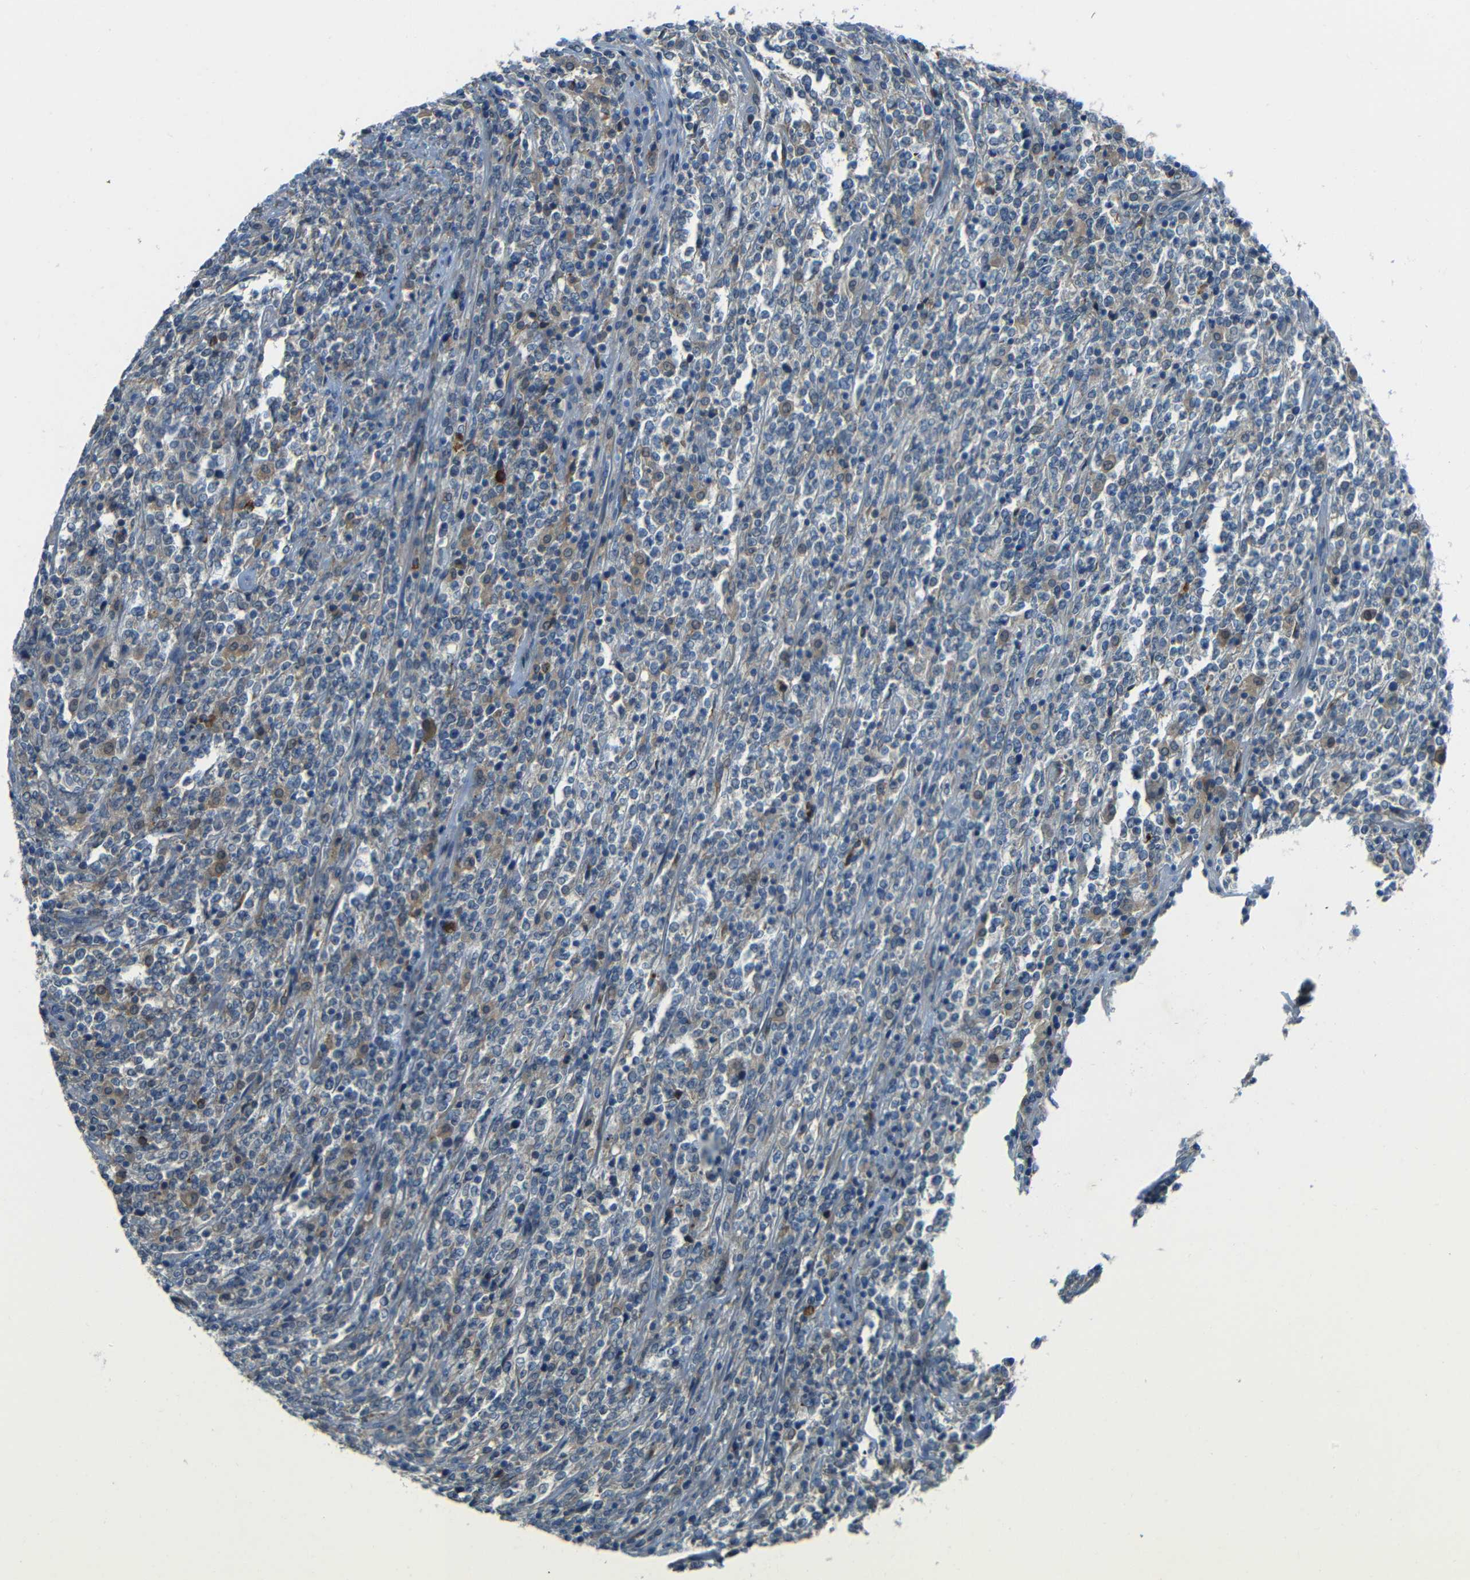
{"staining": {"intensity": "weak", "quantity": "25%-75%", "location": "cytoplasmic/membranous"}, "tissue": "lymphoma", "cell_type": "Tumor cells", "image_type": "cancer", "snomed": [{"axis": "morphology", "description": "Malignant lymphoma, non-Hodgkin's type, High grade"}, {"axis": "topography", "description": "Soft tissue"}], "caption": "Lymphoma stained for a protein exhibits weak cytoplasmic/membranous positivity in tumor cells.", "gene": "CYP26B1", "patient": {"sex": "male", "age": 18}}